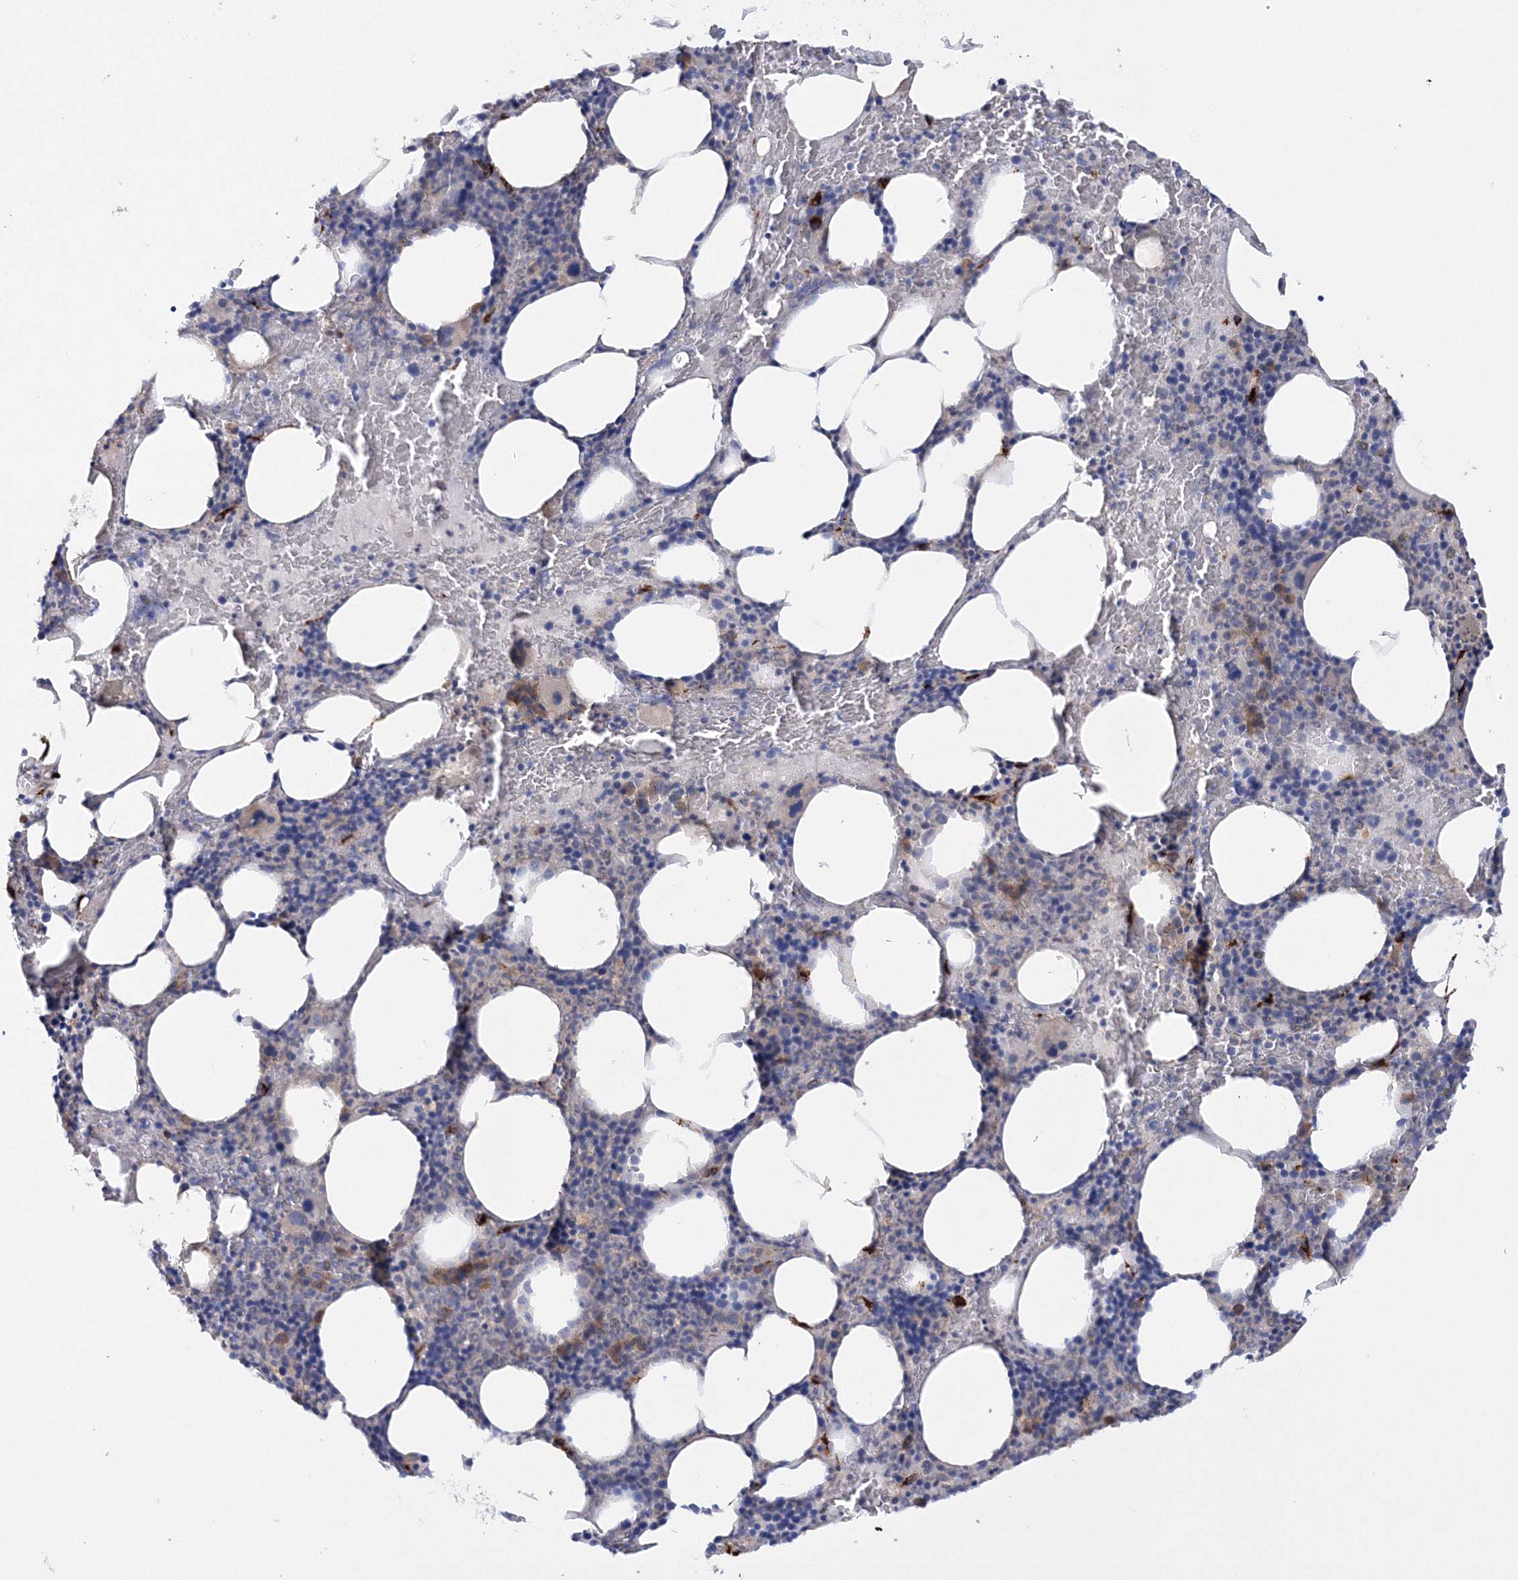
{"staining": {"intensity": "moderate", "quantity": "<25%", "location": "cytoplasmic/membranous"}, "tissue": "bone marrow", "cell_type": "Hematopoietic cells", "image_type": "normal", "snomed": [{"axis": "morphology", "description": "Normal tissue, NOS"}, {"axis": "topography", "description": "Bone marrow"}], "caption": "This histopathology image displays benign bone marrow stained with immunohistochemistry (IHC) to label a protein in brown. The cytoplasmic/membranous of hematopoietic cells show moderate positivity for the protein. Nuclei are counter-stained blue.", "gene": "IPMK", "patient": {"sex": "male", "age": 62}}